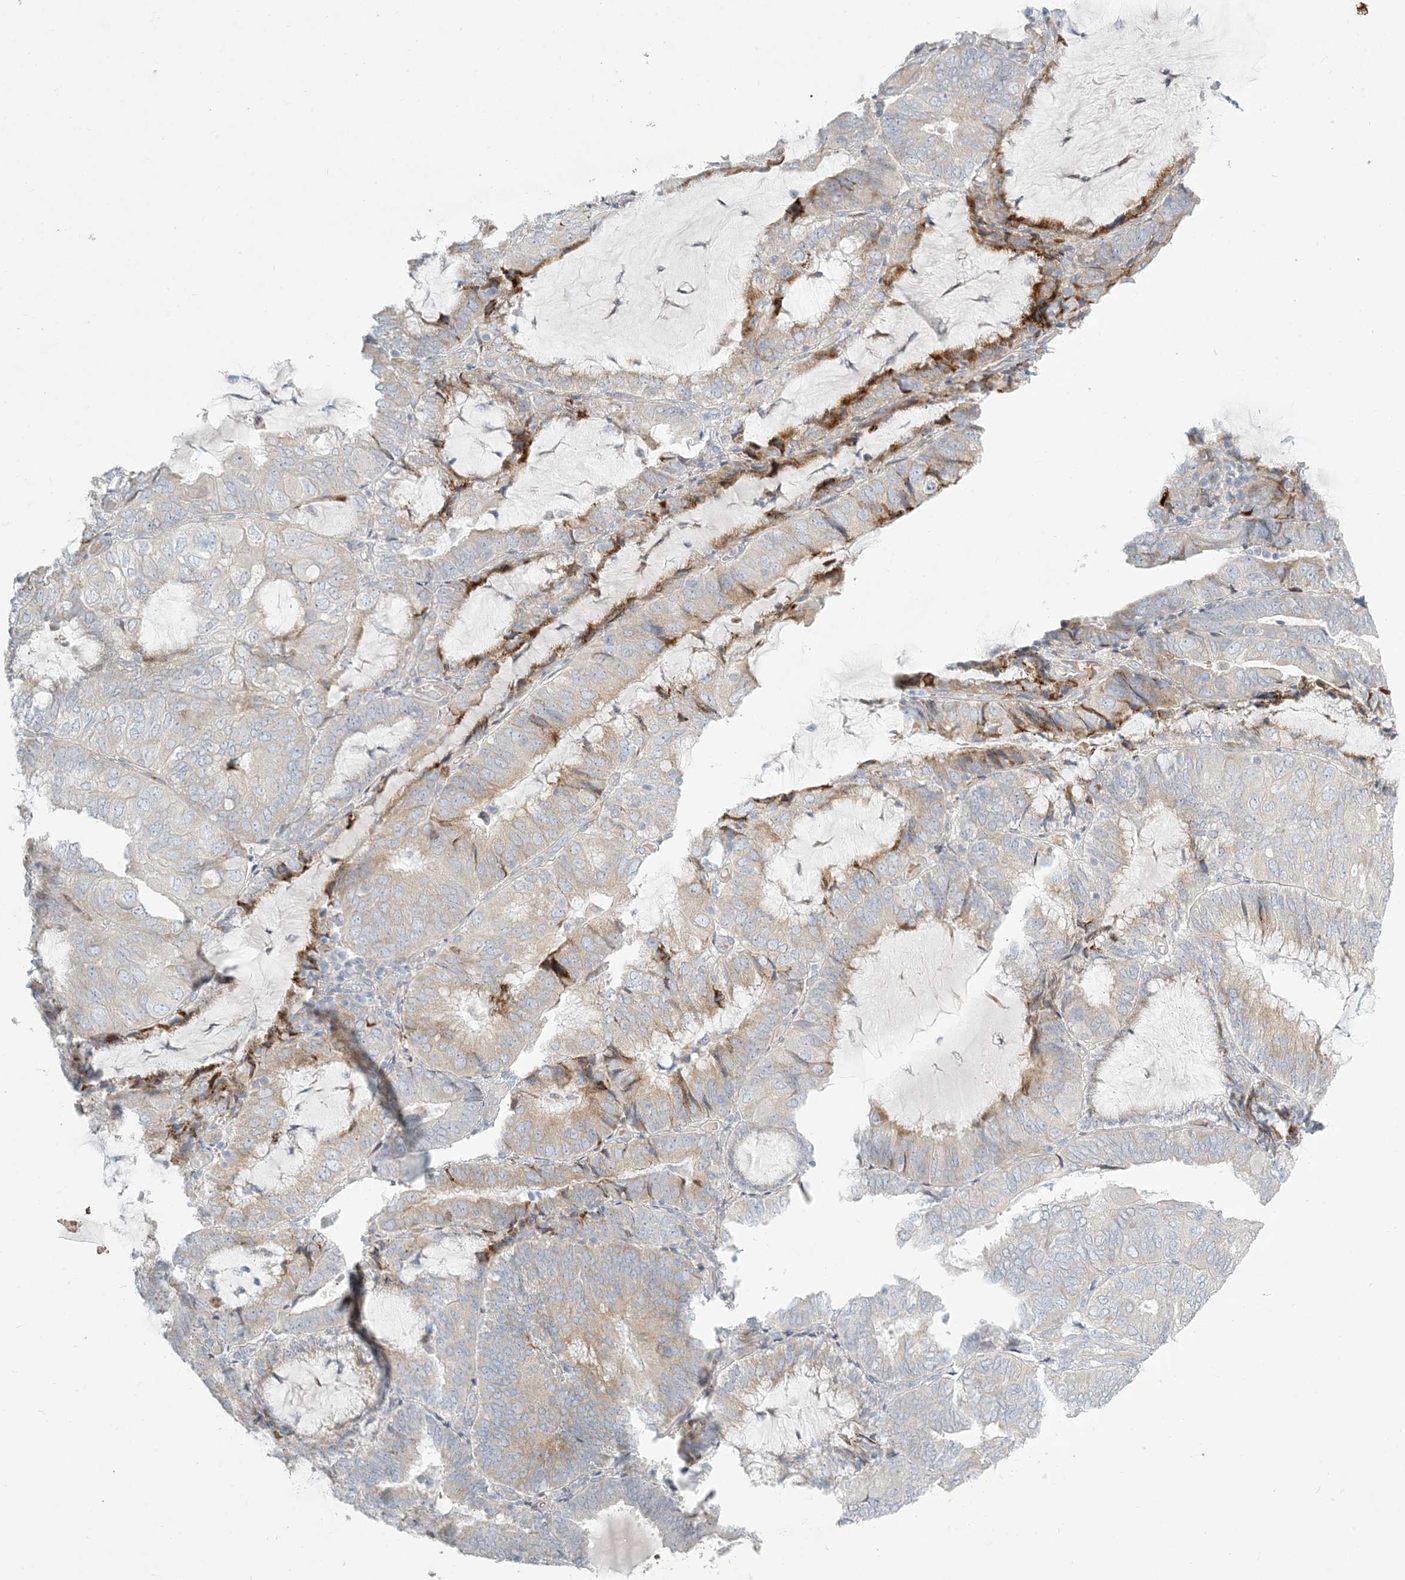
{"staining": {"intensity": "weak", "quantity": "25%-75%", "location": "cytoplasmic/membranous"}, "tissue": "endometrial cancer", "cell_type": "Tumor cells", "image_type": "cancer", "snomed": [{"axis": "morphology", "description": "Adenocarcinoma, NOS"}, {"axis": "topography", "description": "Endometrium"}], "caption": "The photomicrograph shows a brown stain indicating the presence of a protein in the cytoplasmic/membranous of tumor cells in adenocarcinoma (endometrial). Using DAB (brown) and hematoxylin (blue) stains, captured at high magnification using brightfield microscopy.", "gene": "ZNF385D", "patient": {"sex": "female", "age": 81}}